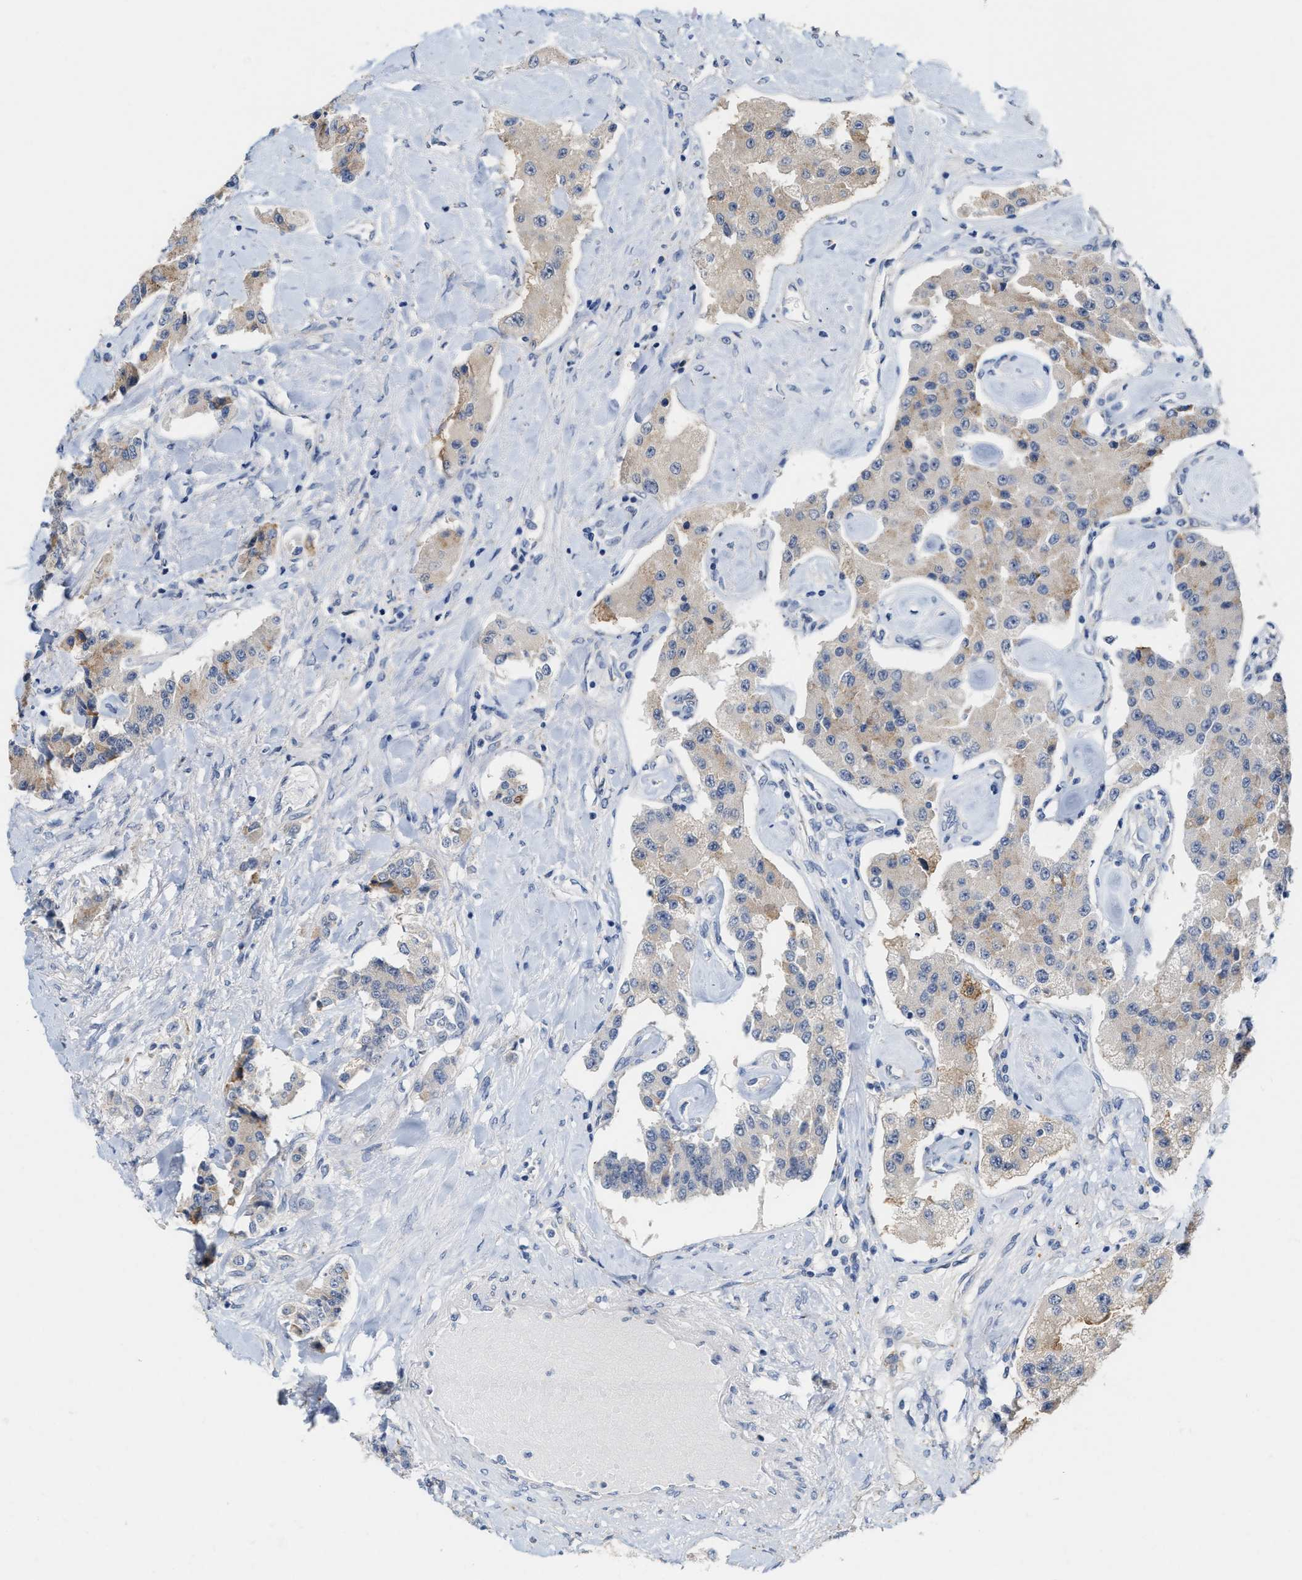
{"staining": {"intensity": "weak", "quantity": "<25%", "location": "cytoplasmic/membranous"}, "tissue": "carcinoid", "cell_type": "Tumor cells", "image_type": "cancer", "snomed": [{"axis": "morphology", "description": "Carcinoid, malignant, NOS"}, {"axis": "topography", "description": "Pancreas"}], "caption": "A high-resolution image shows immunohistochemistry staining of carcinoid (malignant), which displays no significant positivity in tumor cells.", "gene": "RYR2", "patient": {"sex": "male", "age": 41}}